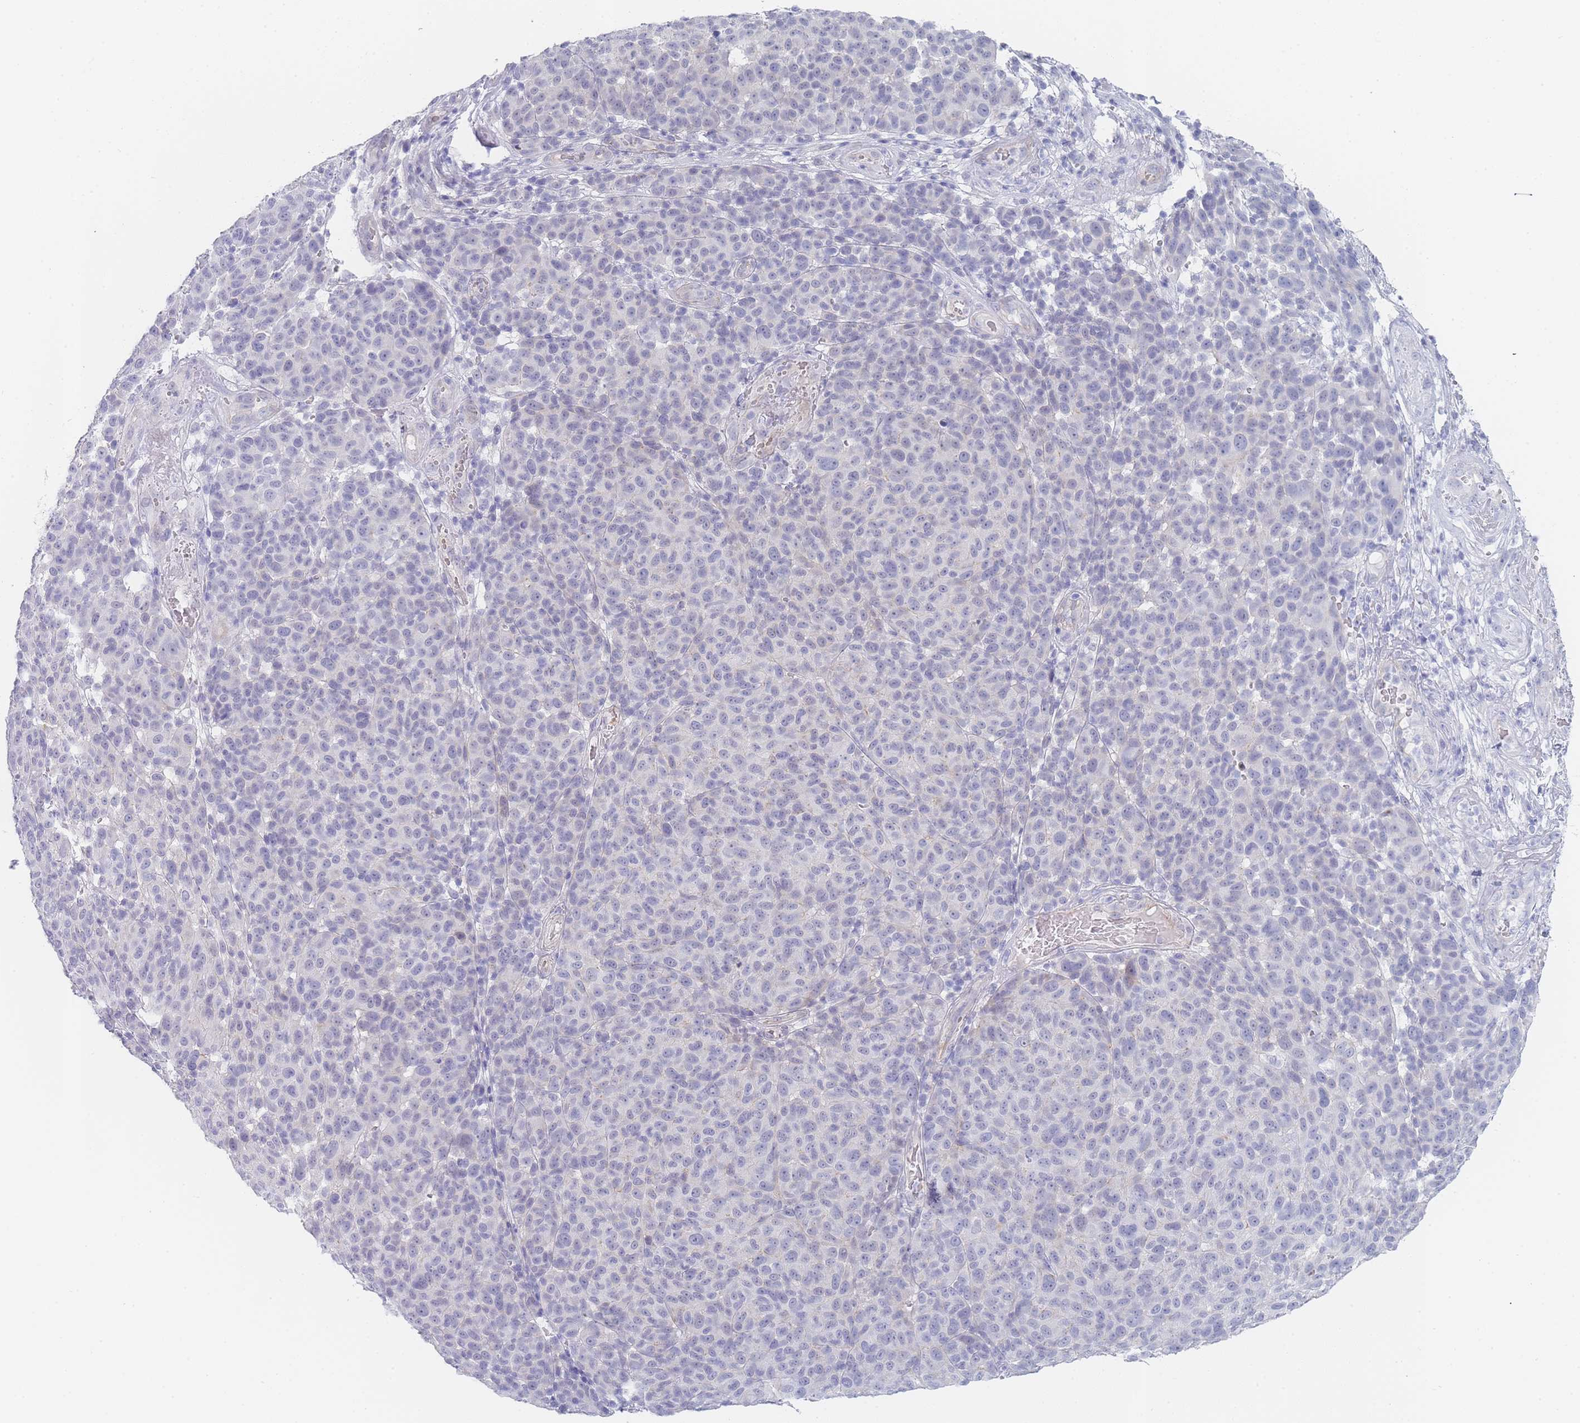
{"staining": {"intensity": "negative", "quantity": "none", "location": "none"}, "tissue": "melanoma", "cell_type": "Tumor cells", "image_type": "cancer", "snomed": [{"axis": "morphology", "description": "Malignant melanoma, NOS"}, {"axis": "topography", "description": "Skin"}], "caption": "Micrograph shows no protein staining in tumor cells of malignant melanoma tissue.", "gene": "IMPG1", "patient": {"sex": "male", "age": 49}}